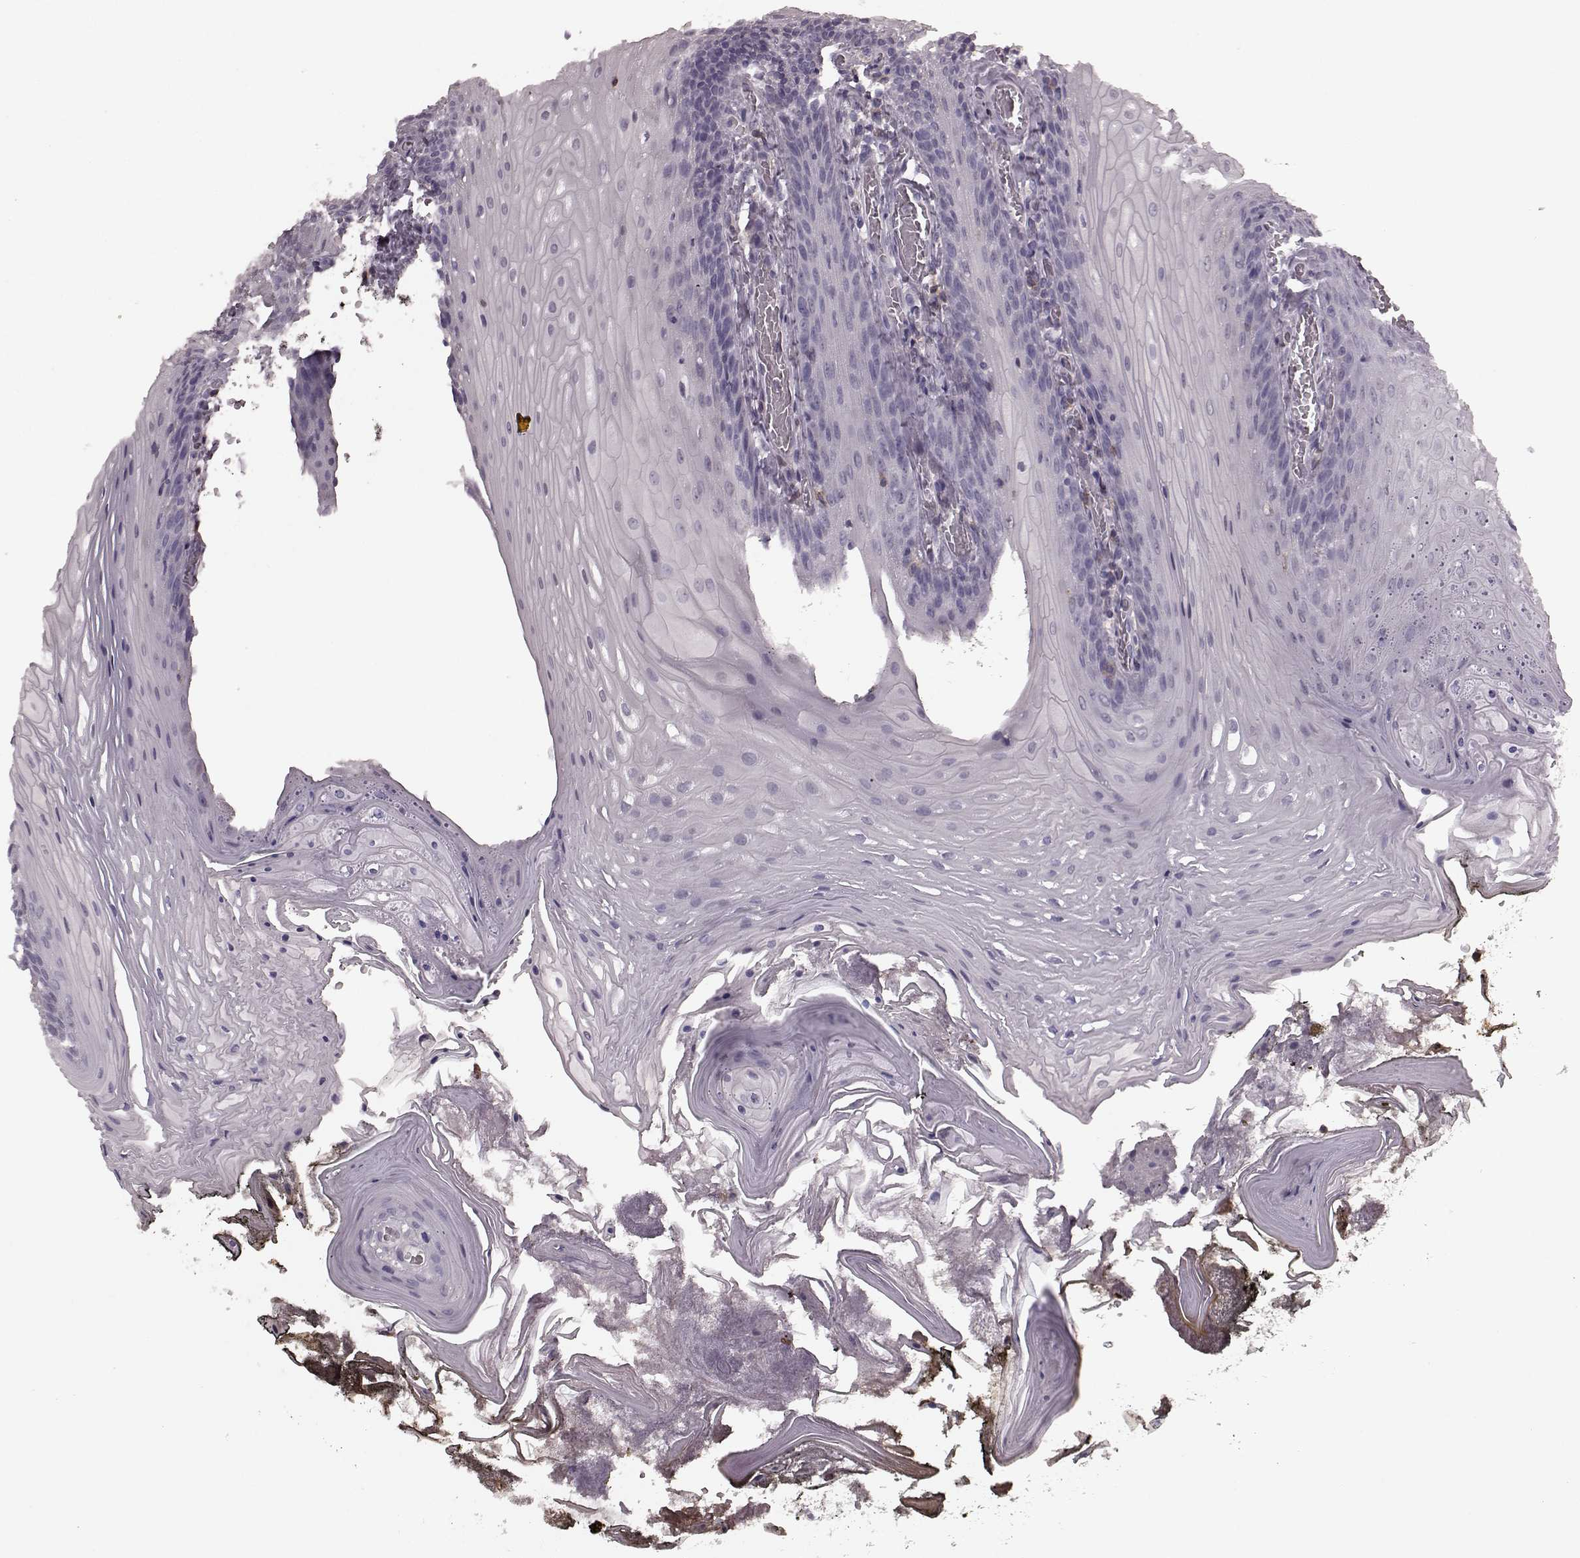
{"staining": {"intensity": "negative", "quantity": "none", "location": "none"}, "tissue": "oral mucosa", "cell_type": "Squamous epithelial cells", "image_type": "normal", "snomed": [{"axis": "morphology", "description": "Normal tissue, NOS"}, {"axis": "topography", "description": "Oral tissue"}], "caption": "The immunohistochemistry micrograph has no significant expression in squamous epithelial cells of oral mucosa.", "gene": "CD28", "patient": {"sex": "male", "age": 9}}